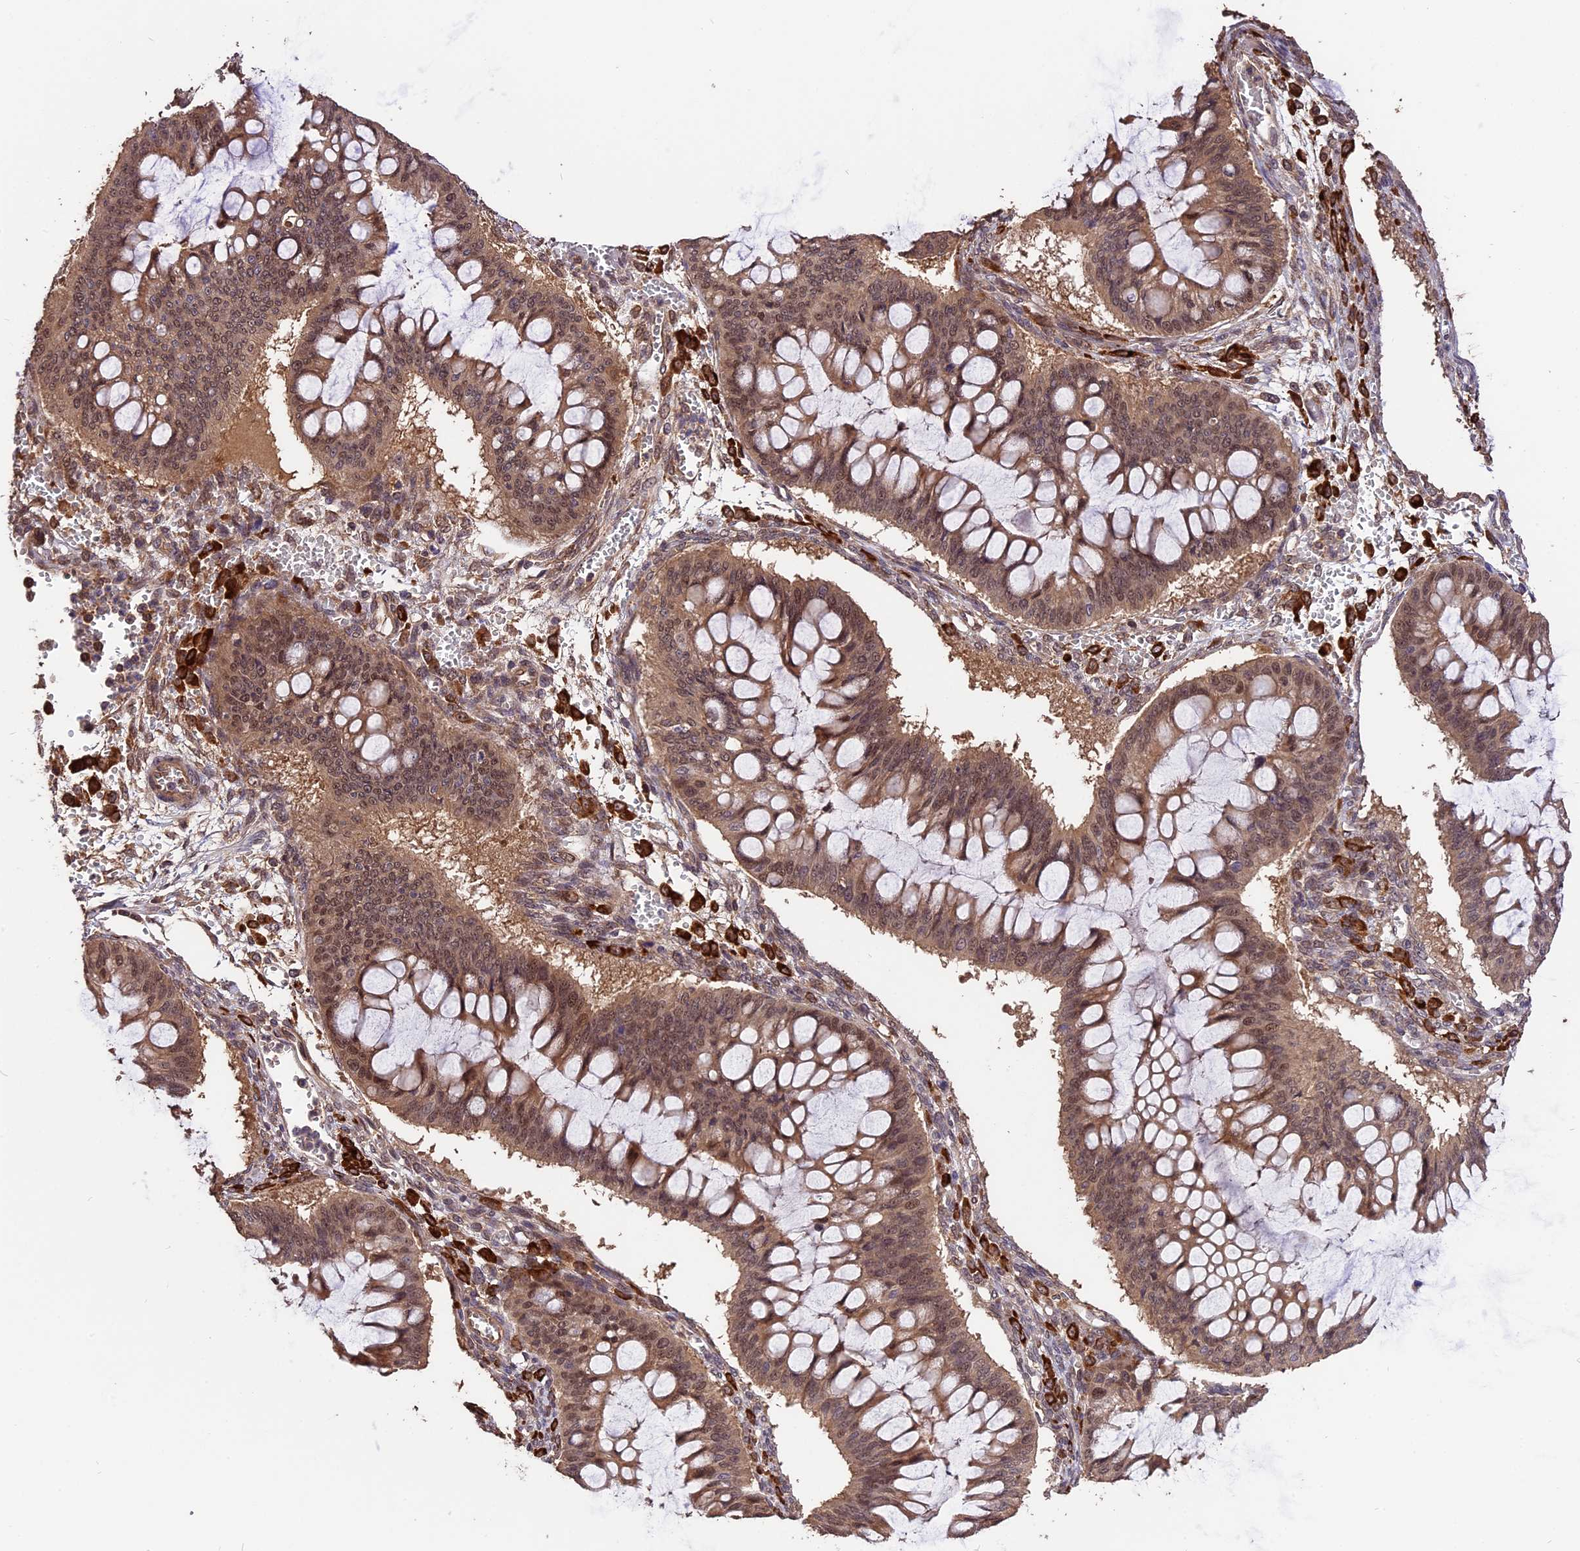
{"staining": {"intensity": "moderate", "quantity": ">75%", "location": "cytoplasmic/membranous,nuclear"}, "tissue": "ovarian cancer", "cell_type": "Tumor cells", "image_type": "cancer", "snomed": [{"axis": "morphology", "description": "Cystadenocarcinoma, mucinous, NOS"}, {"axis": "topography", "description": "Ovary"}], "caption": "Immunohistochemistry (IHC) of ovarian mucinous cystadenocarcinoma displays medium levels of moderate cytoplasmic/membranous and nuclear expression in approximately >75% of tumor cells.", "gene": "TRMT1", "patient": {"sex": "female", "age": 73}}